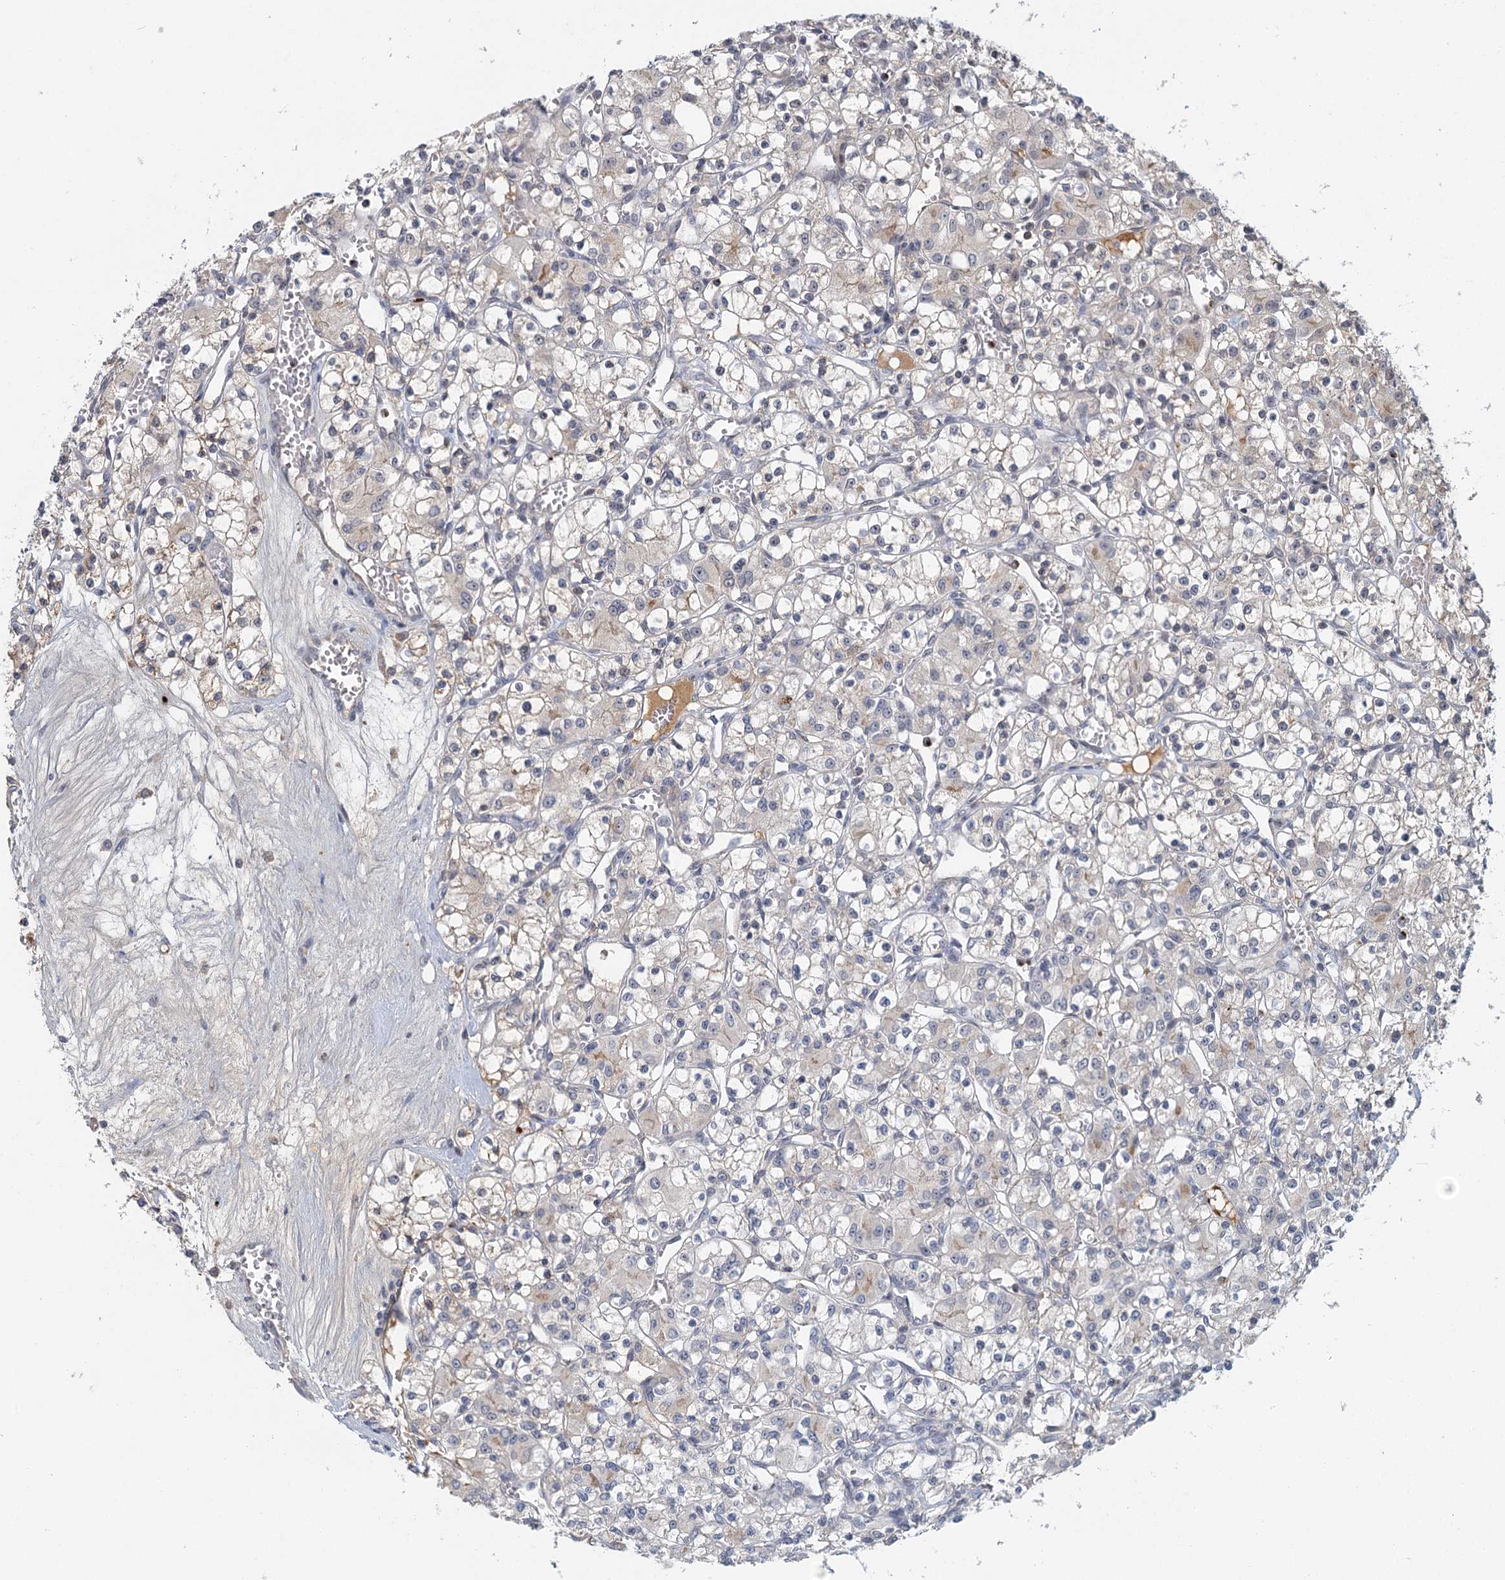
{"staining": {"intensity": "moderate", "quantity": "<25%", "location": "cytoplasmic/membranous"}, "tissue": "renal cancer", "cell_type": "Tumor cells", "image_type": "cancer", "snomed": [{"axis": "morphology", "description": "Adenocarcinoma, NOS"}, {"axis": "topography", "description": "Kidney"}], "caption": "IHC photomicrograph of human renal adenocarcinoma stained for a protein (brown), which demonstrates low levels of moderate cytoplasmic/membranous staining in about <25% of tumor cells.", "gene": "GPATCH11", "patient": {"sex": "female", "age": 59}}